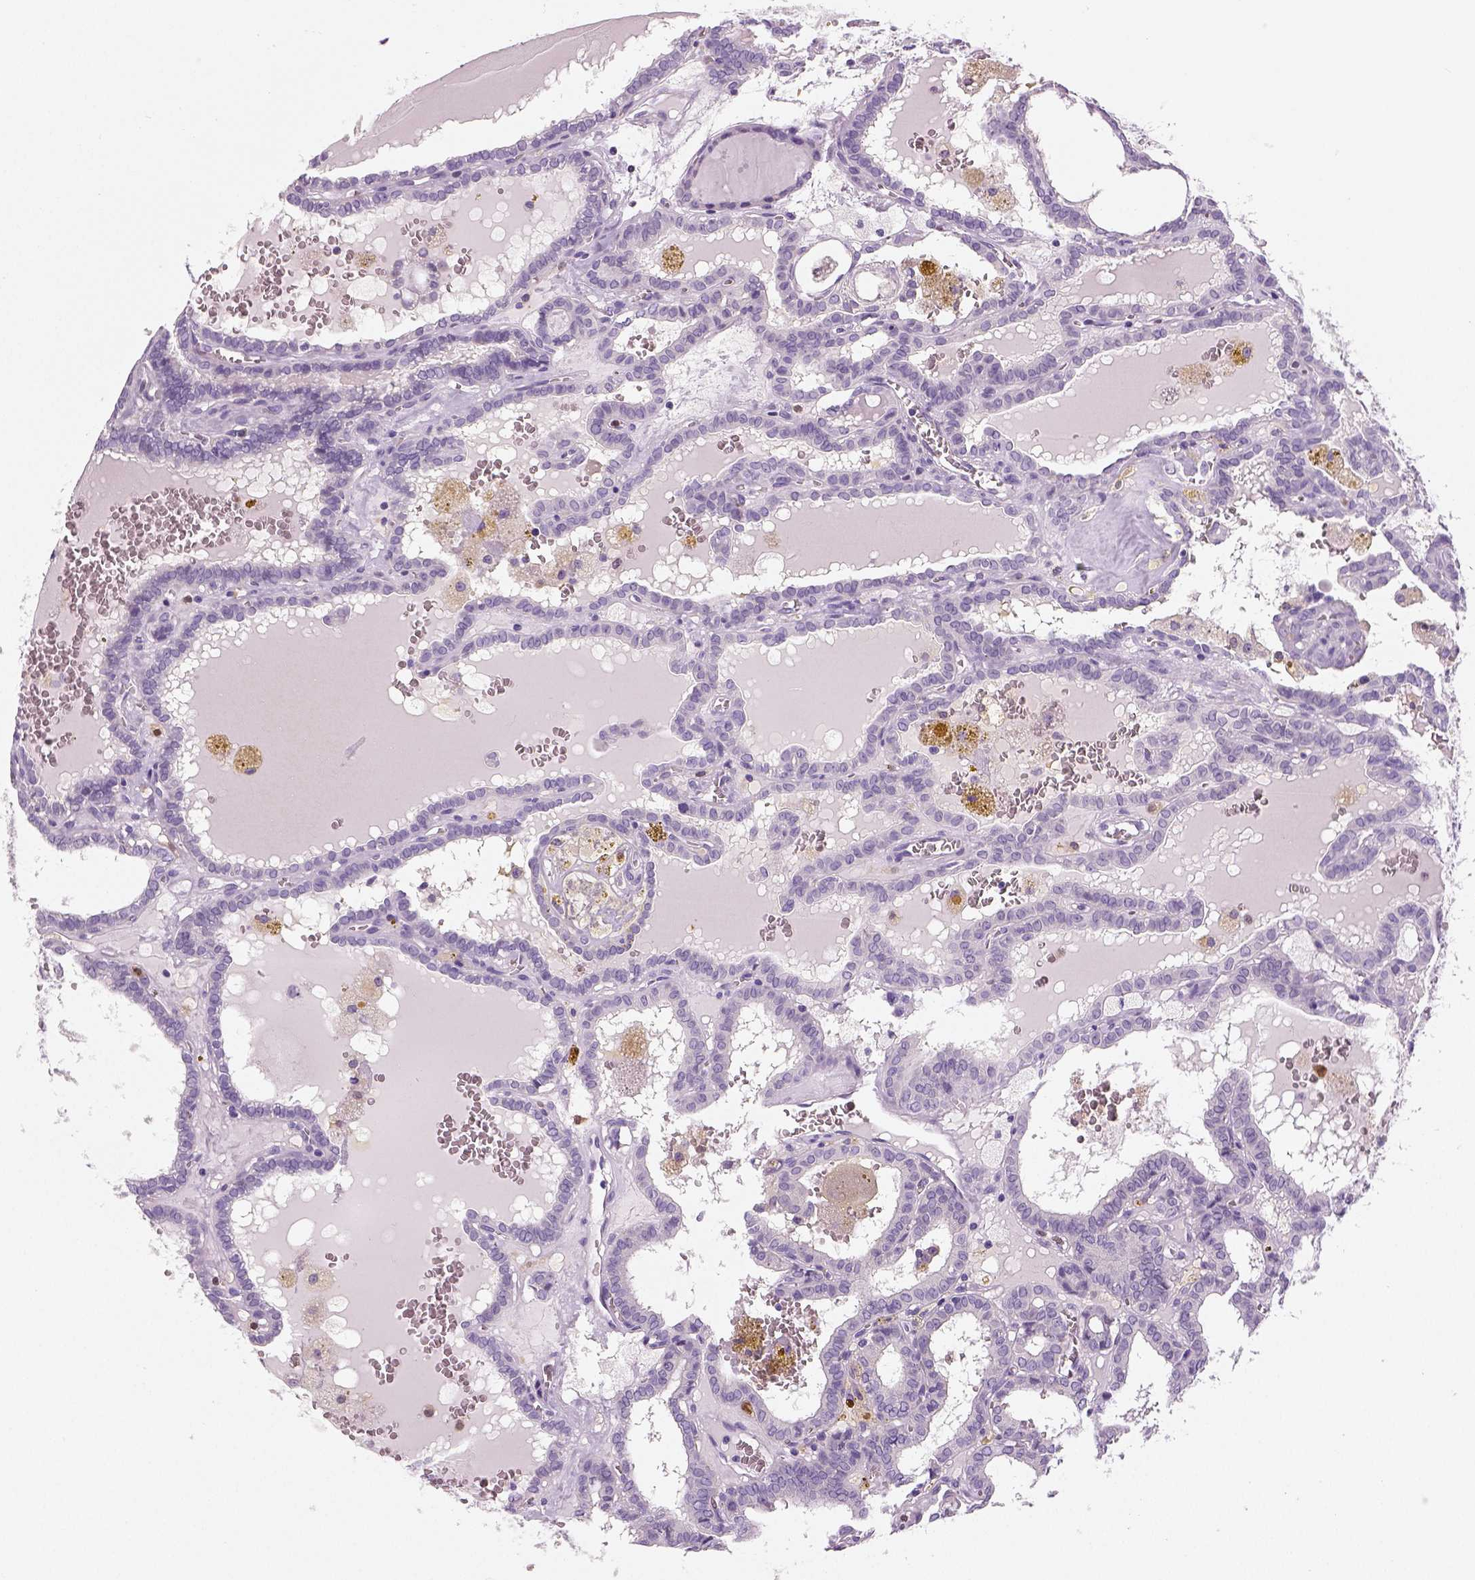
{"staining": {"intensity": "negative", "quantity": "none", "location": "none"}, "tissue": "thyroid cancer", "cell_type": "Tumor cells", "image_type": "cancer", "snomed": [{"axis": "morphology", "description": "Papillary adenocarcinoma, NOS"}, {"axis": "topography", "description": "Thyroid gland"}], "caption": "An IHC micrograph of thyroid cancer is shown. There is no staining in tumor cells of thyroid cancer.", "gene": "NECAB2", "patient": {"sex": "female", "age": 39}}